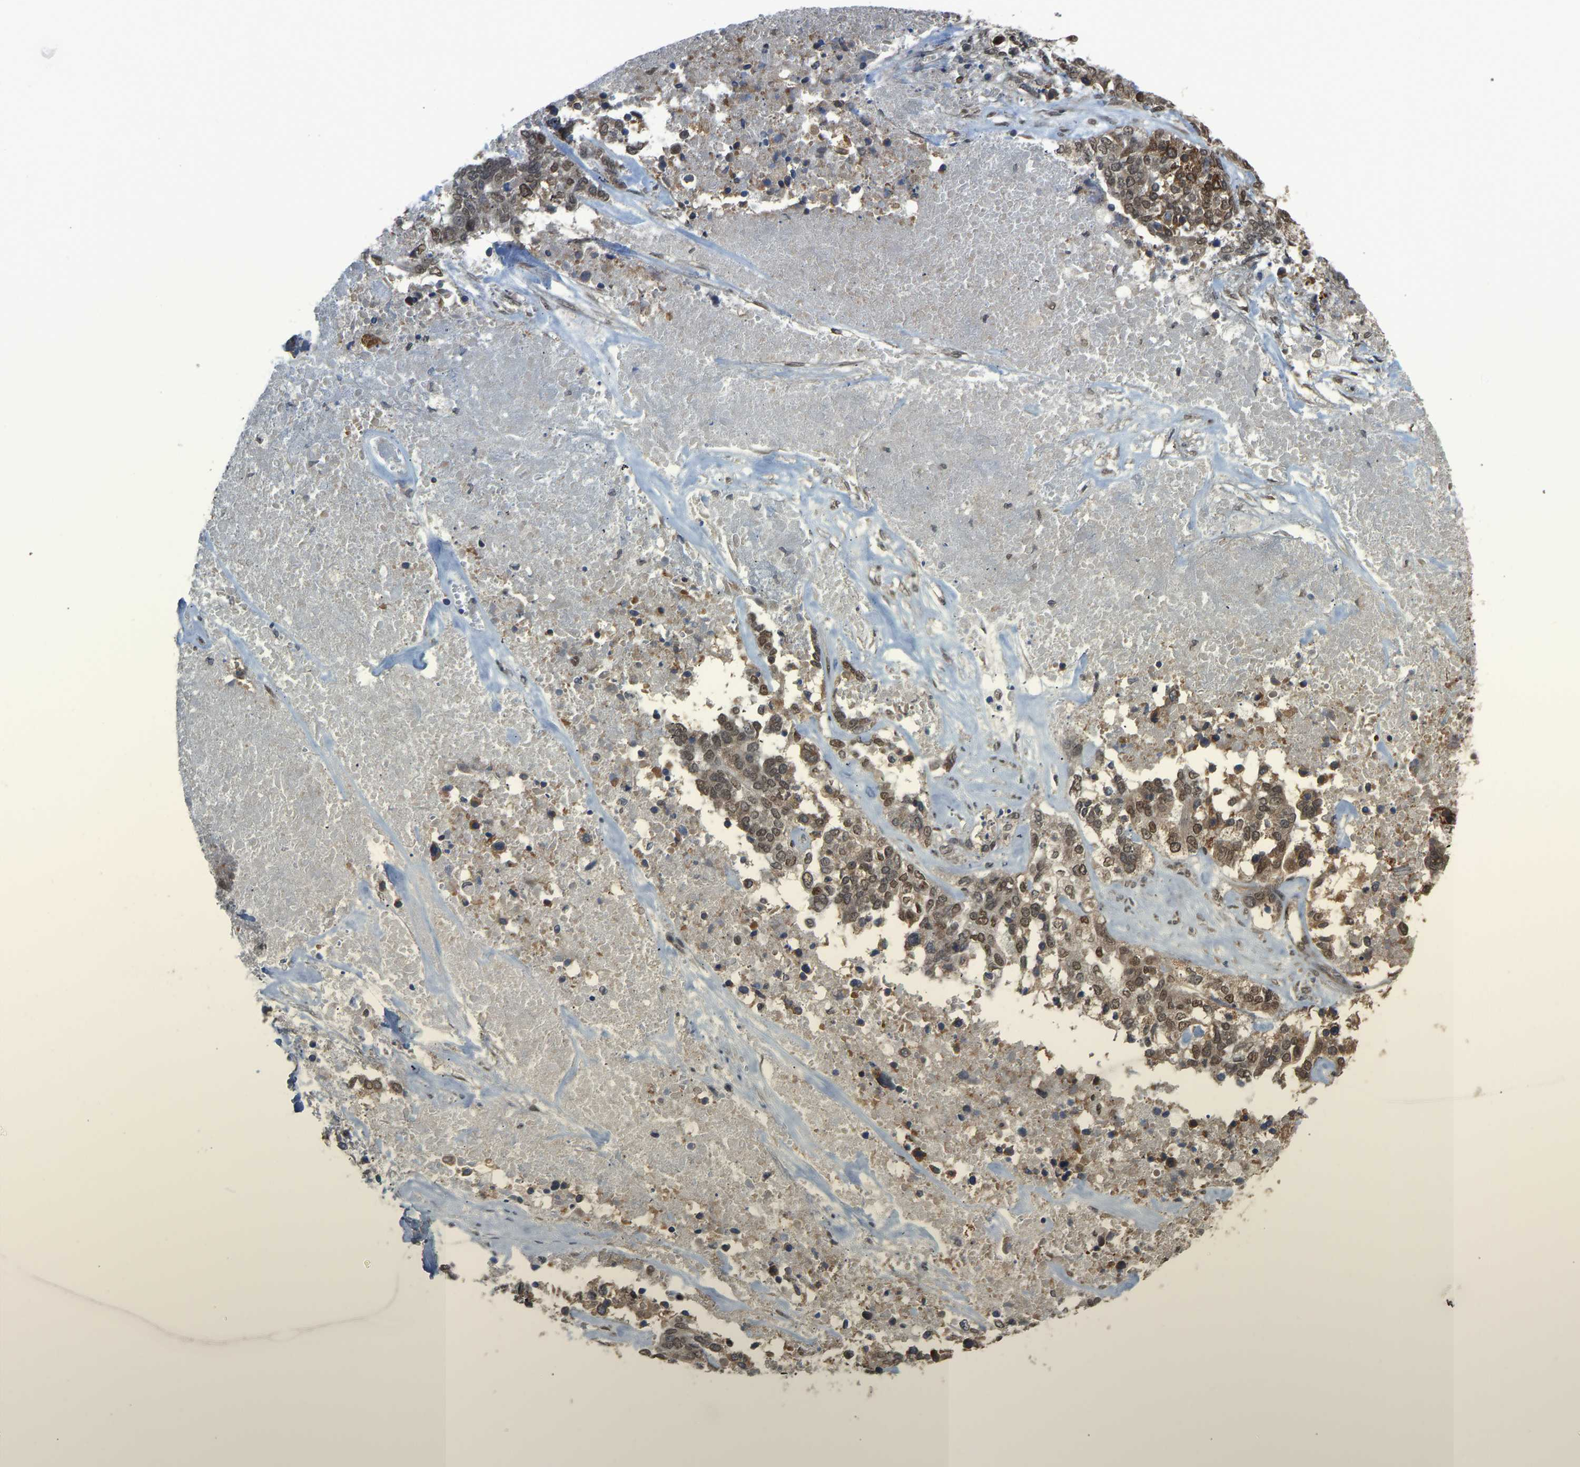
{"staining": {"intensity": "moderate", "quantity": "25%-75%", "location": "nuclear"}, "tissue": "ovarian cancer", "cell_type": "Tumor cells", "image_type": "cancer", "snomed": [{"axis": "morphology", "description": "Cystadenocarcinoma, serous, NOS"}, {"axis": "topography", "description": "Ovary"}], "caption": "Serous cystadenocarcinoma (ovarian) was stained to show a protein in brown. There is medium levels of moderate nuclear expression in about 25%-75% of tumor cells.", "gene": "KPNA6", "patient": {"sex": "female", "age": 44}}